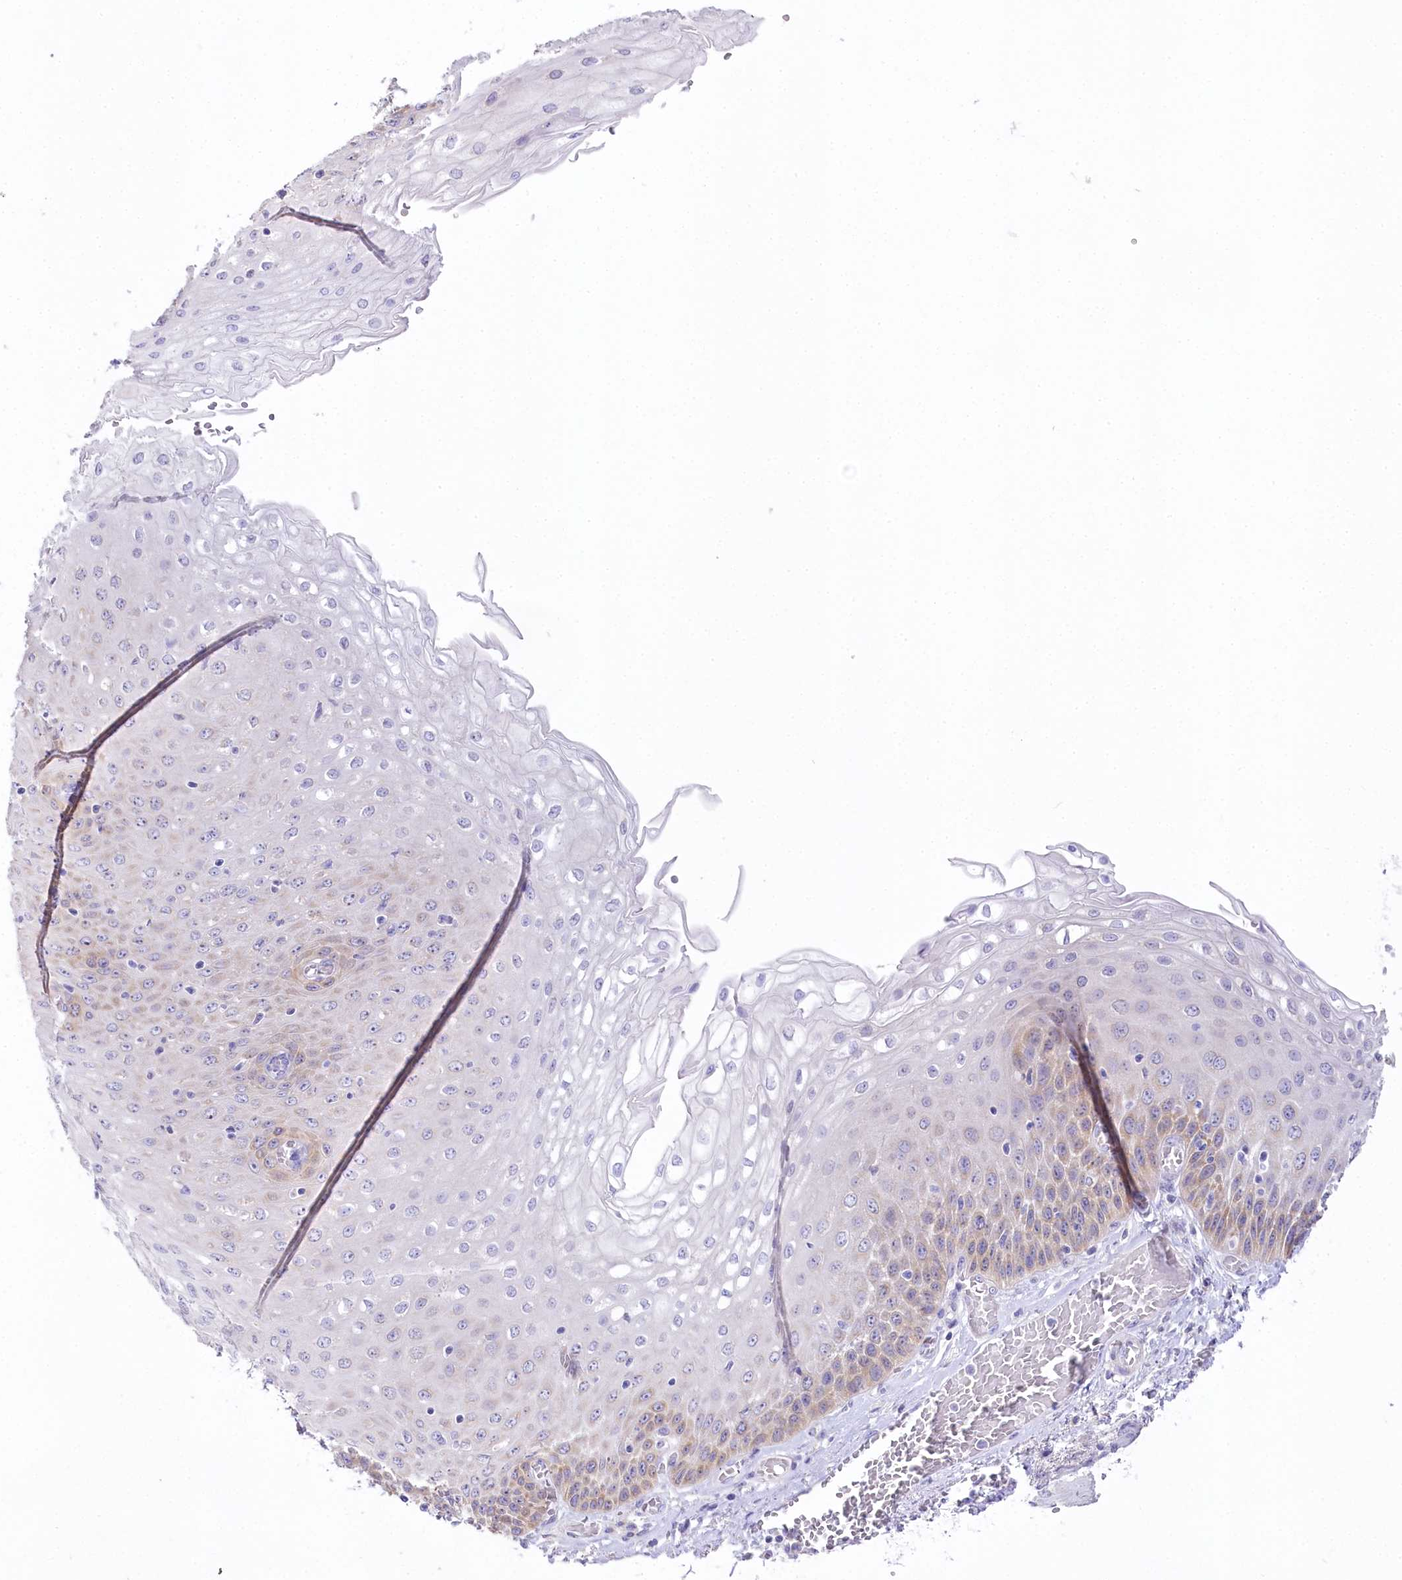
{"staining": {"intensity": "weak", "quantity": "25%-75%", "location": "cytoplasmic/membranous"}, "tissue": "esophagus", "cell_type": "Squamous epithelial cells", "image_type": "normal", "snomed": [{"axis": "morphology", "description": "Normal tissue, NOS"}, {"axis": "topography", "description": "Esophagus"}], "caption": "Human esophagus stained for a protein (brown) shows weak cytoplasmic/membranous positive expression in approximately 25%-75% of squamous epithelial cells.", "gene": "MYOZ1", "patient": {"sex": "male", "age": 81}}